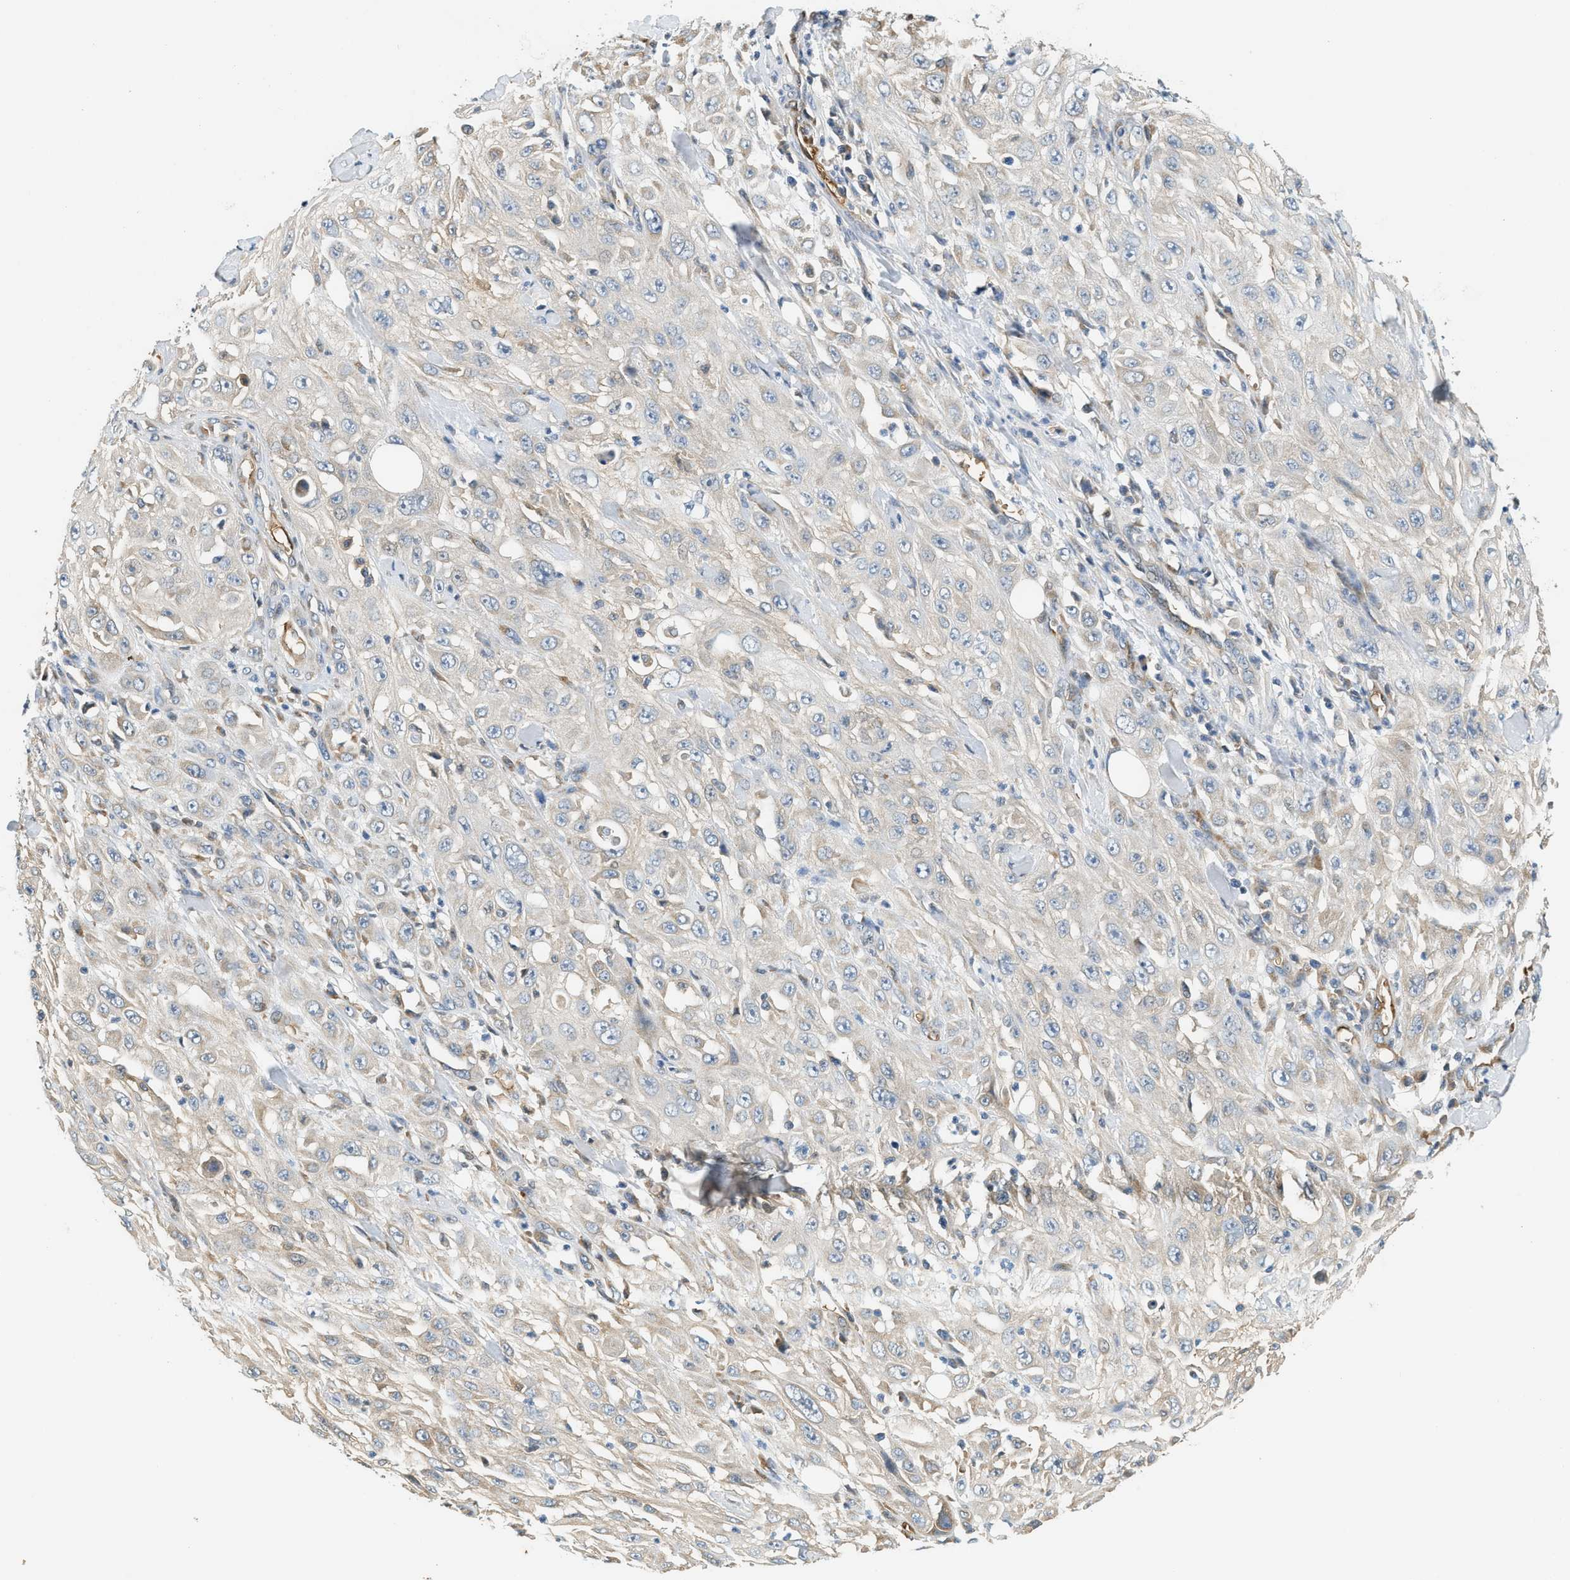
{"staining": {"intensity": "weak", "quantity": "<25%", "location": "cytoplasmic/membranous"}, "tissue": "skin cancer", "cell_type": "Tumor cells", "image_type": "cancer", "snomed": [{"axis": "morphology", "description": "Squamous cell carcinoma, NOS"}, {"axis": "morphology", "description": "Squamous cell carcinoma, metastatic, NOS"}, {"axis": "topography", "description": "Skin"}, {"axis": "topography", "description": "Lymph node"}], "caption": "This is an immunohistochemistry (IHC) micrograph of human skin cancer (squamous cell carcinoma). There is no staining in tumor cells.", "gene": "CYTH2", "patient": {"sex": "male", "age": 75}}